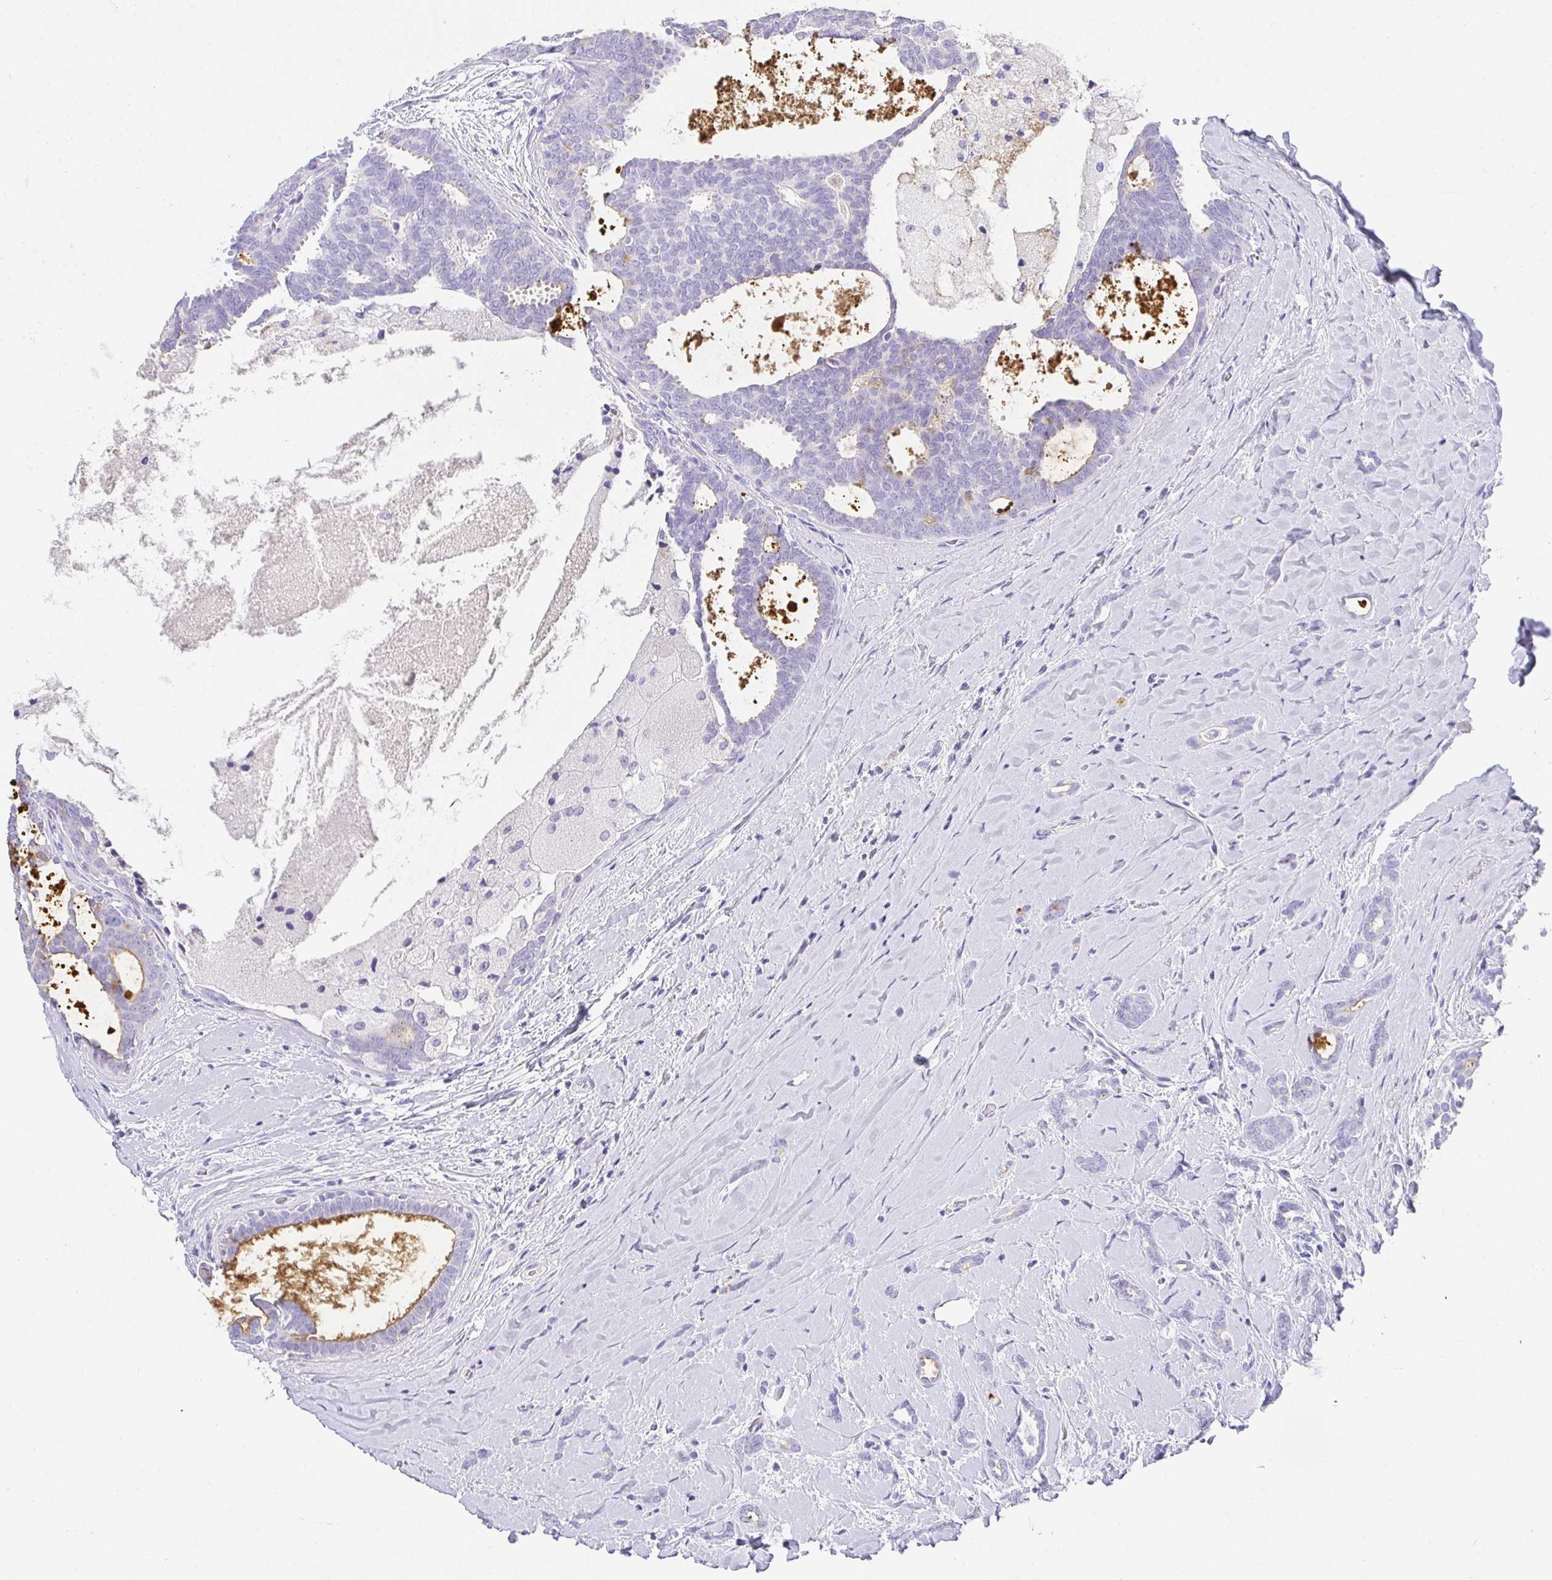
{"staining": {"intensity": "negative", "quantity": "none", "location": "none"}, "tissue": "breast cancer", "cell_type": "Tumor cells", "image_type": "cancer", "snomed": [{"axis": "morphology", "description": "Intraductal carcinoma, in situ"}, {"axis": "morphology", "description": "Duct carcinoma"}, {"axis": "morphology", "description": "Lobular carcinoma, in situ"}, {"axis": "topography", "description": "Breast"}], "caption": "DAB immunohistochemical staining of human breast cancer reveals no significant positivity in tumor cells.", "gene": "CHAT", "patient": {"sex": "female", "age": 44}}